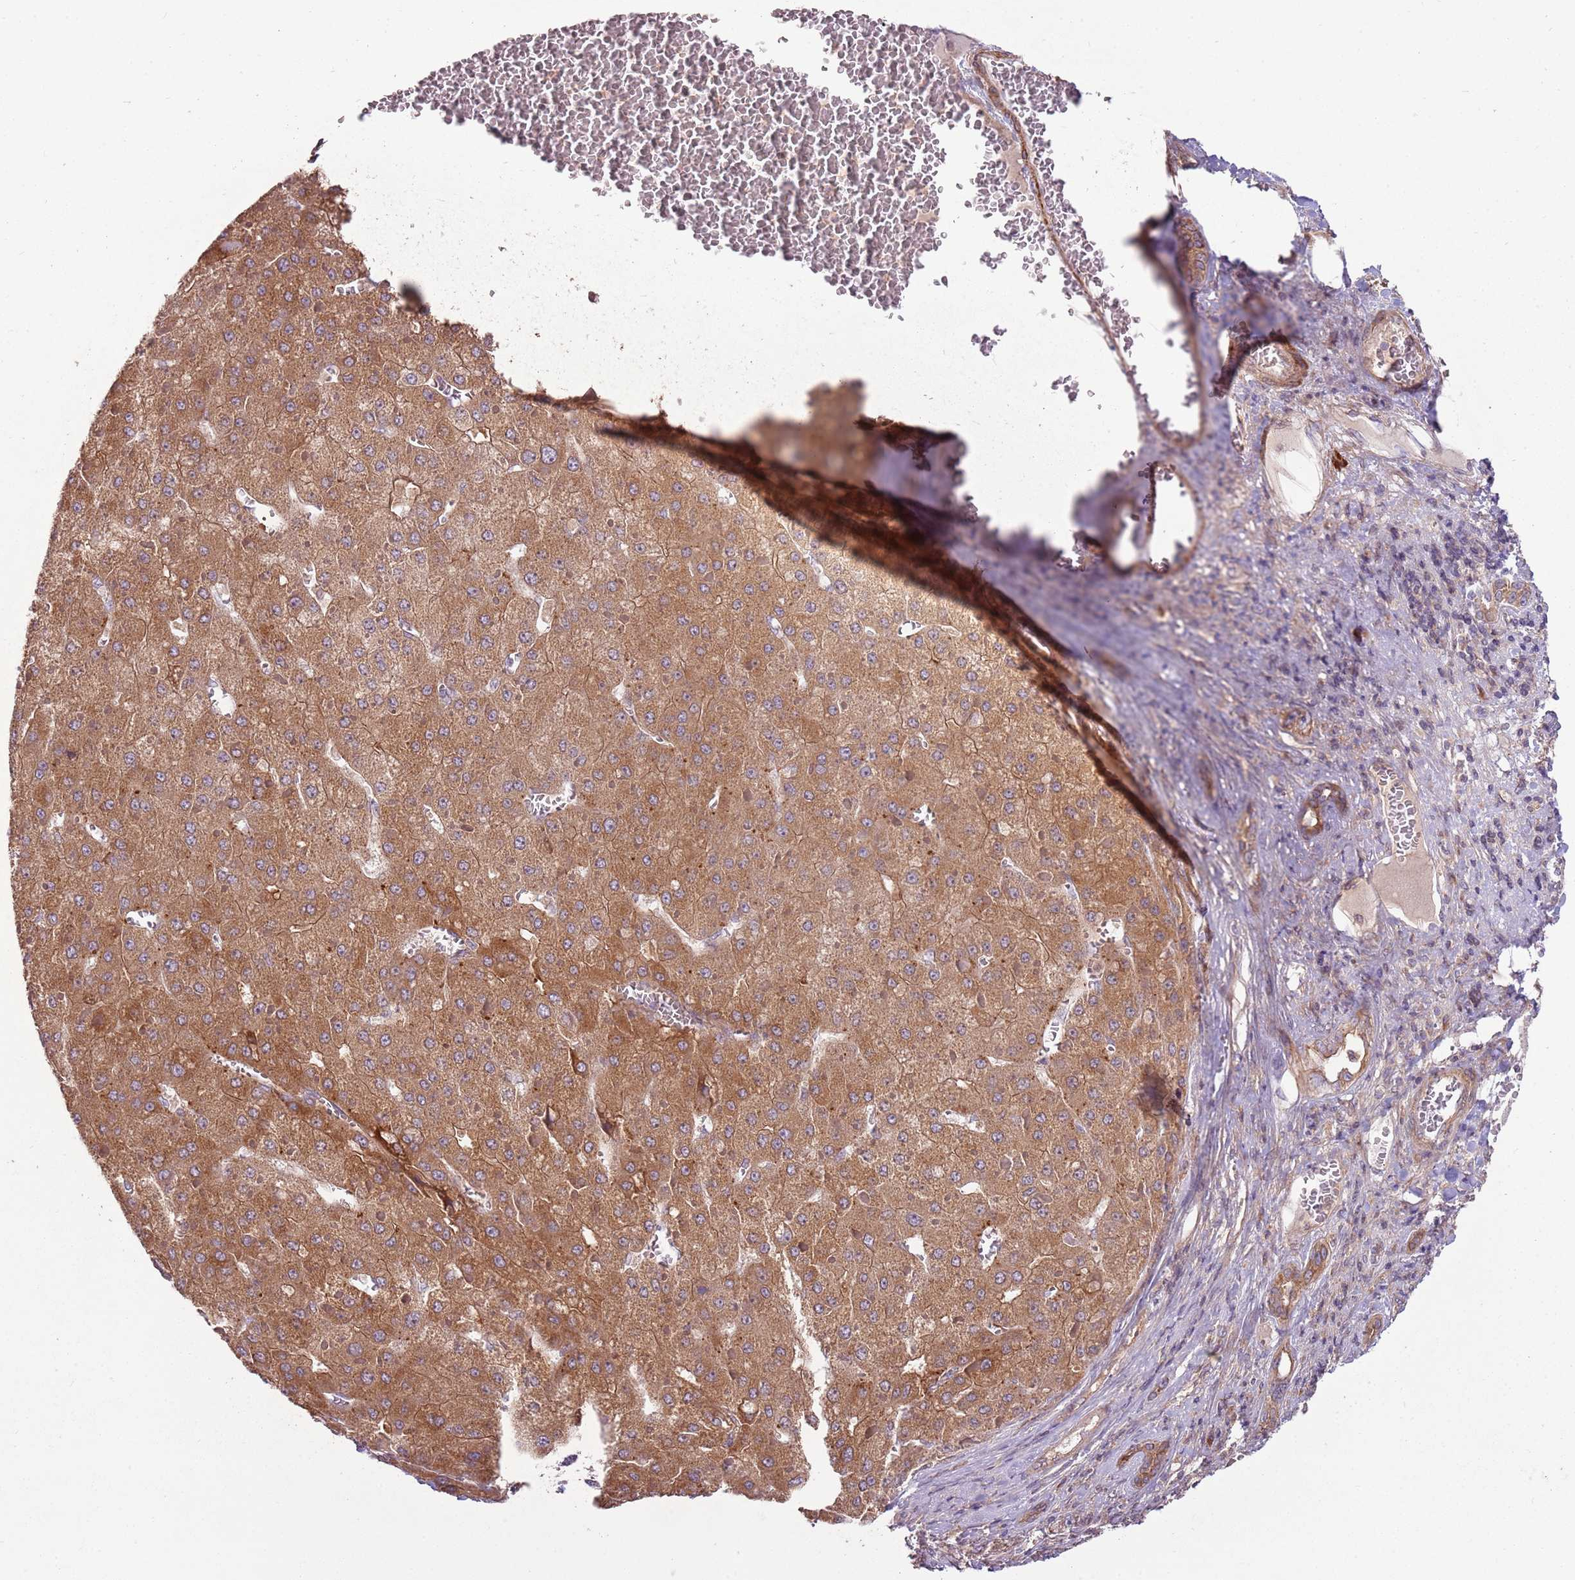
{"staining": {"intensity": "moderate", "quantity": ">75%", "location": "cytoplasmic/membranous"}, "tissue": "liver cancer", "cell_type": "Tumor cells", "image_type": "cancer", "snomed": [{"axis": "morphology", "description": "Carcinoma, Hepatocellular, NOS"}, {"axis": "topography", "description": "Liver"}], "caption": "Moderate cytoplasmic/membranous positivity for a protein is appreciated in approximately >75% of tumor cells of liver hepatocellular carcinoma using immunohistochemistry.", "gene": "SPATA31D1", "patient": {"sex": "female", "age": 73}}